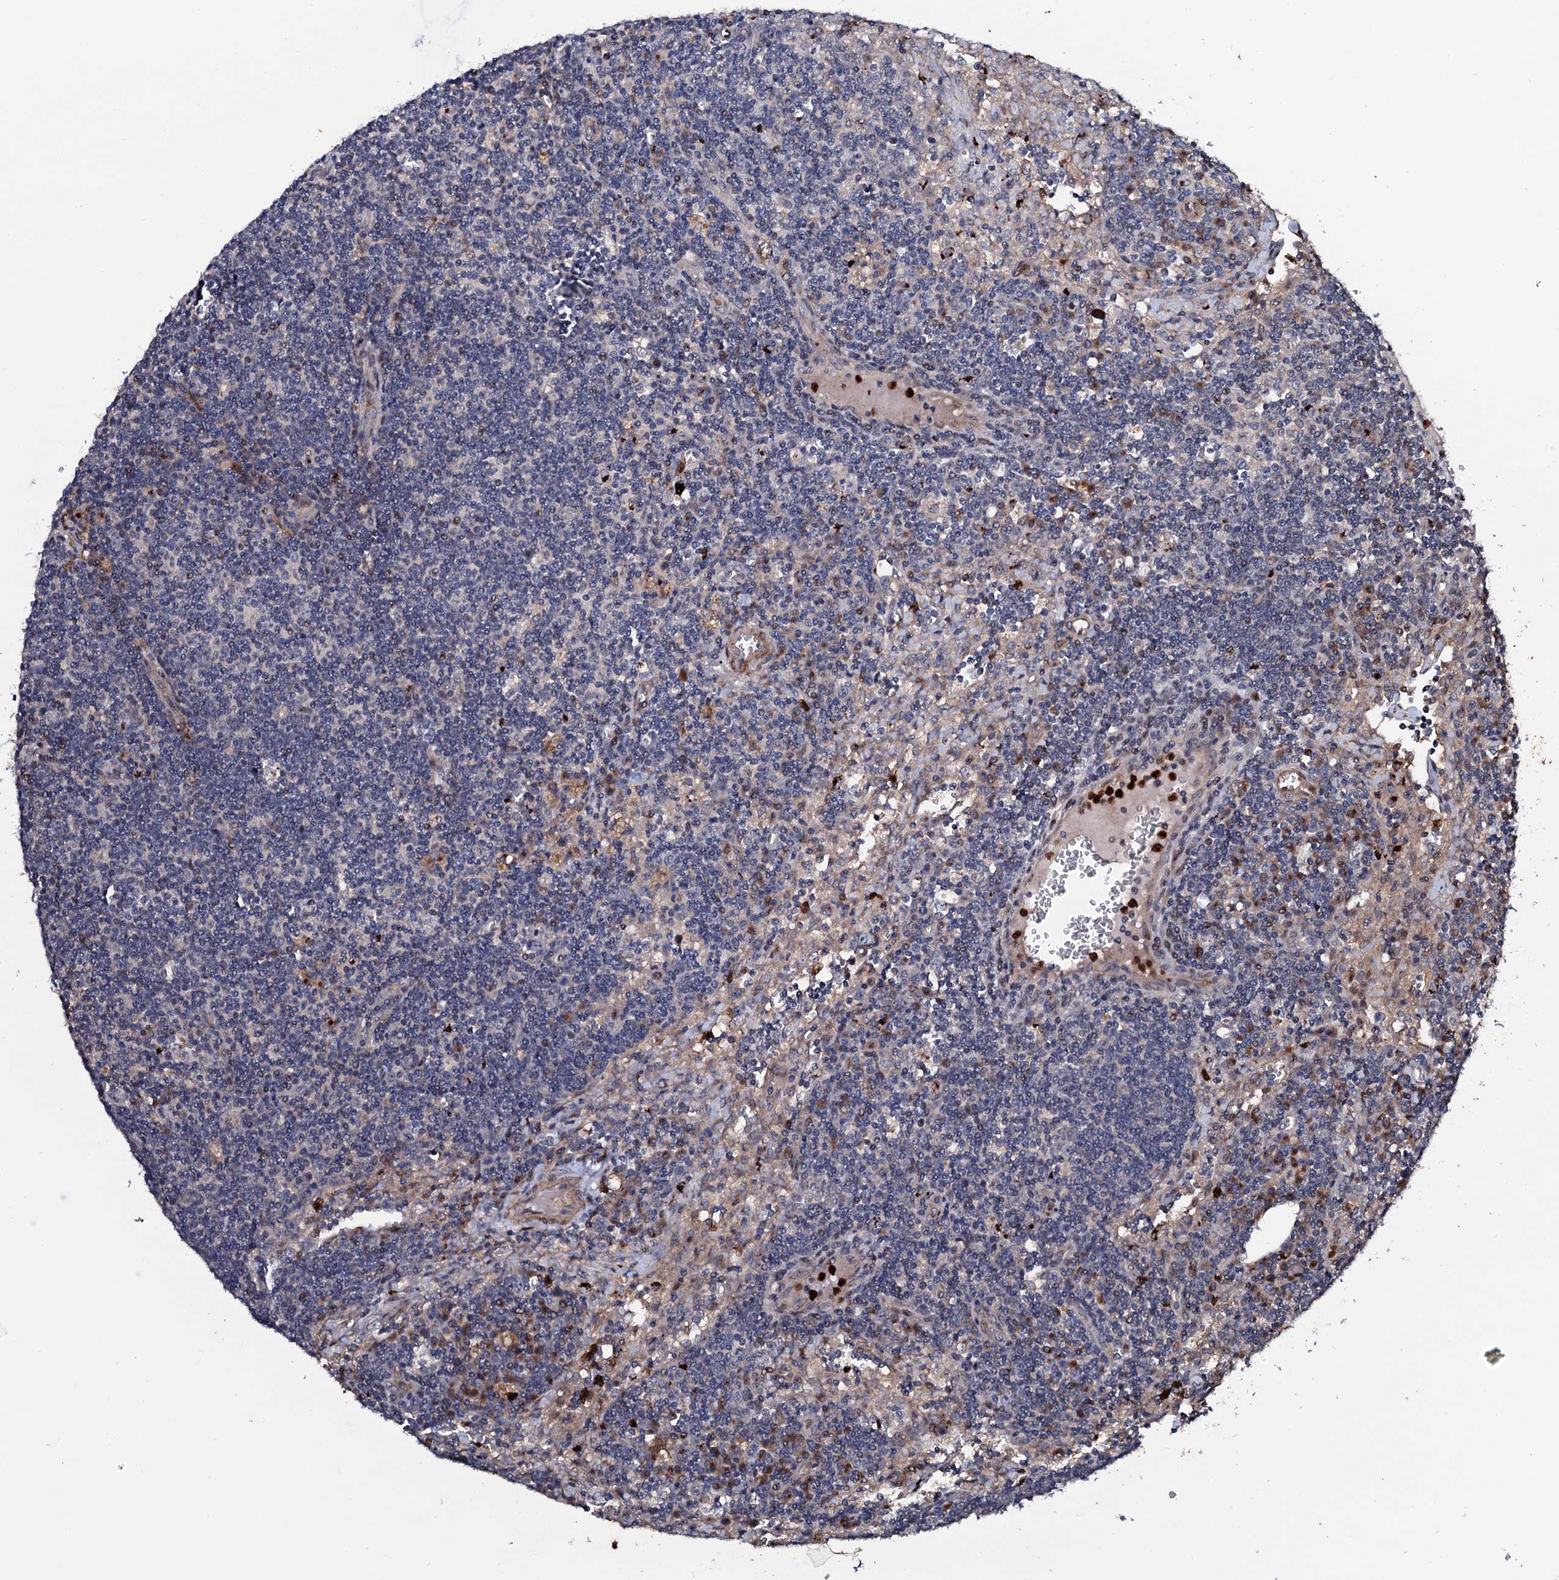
{"staining": {"intensity": "negative", "quantity": "none", "location": "none"}, "tissue": "lymph node", "cell_type": "Germinal center cells", "image_type": "normal", "snomed": [{"axis": "morphology", "description": "Normal tissue, NOS"}, {"axis": "topography", "description": "Lymph node"}], "caption": "Immunohistochemistry (IHC) histopathology image of benign lymph node stained for a protein (brown), which demonstrates no positivity in germinal center cells.", "gene": "COG6", "patient": {"sex": "male", "age": 58}}